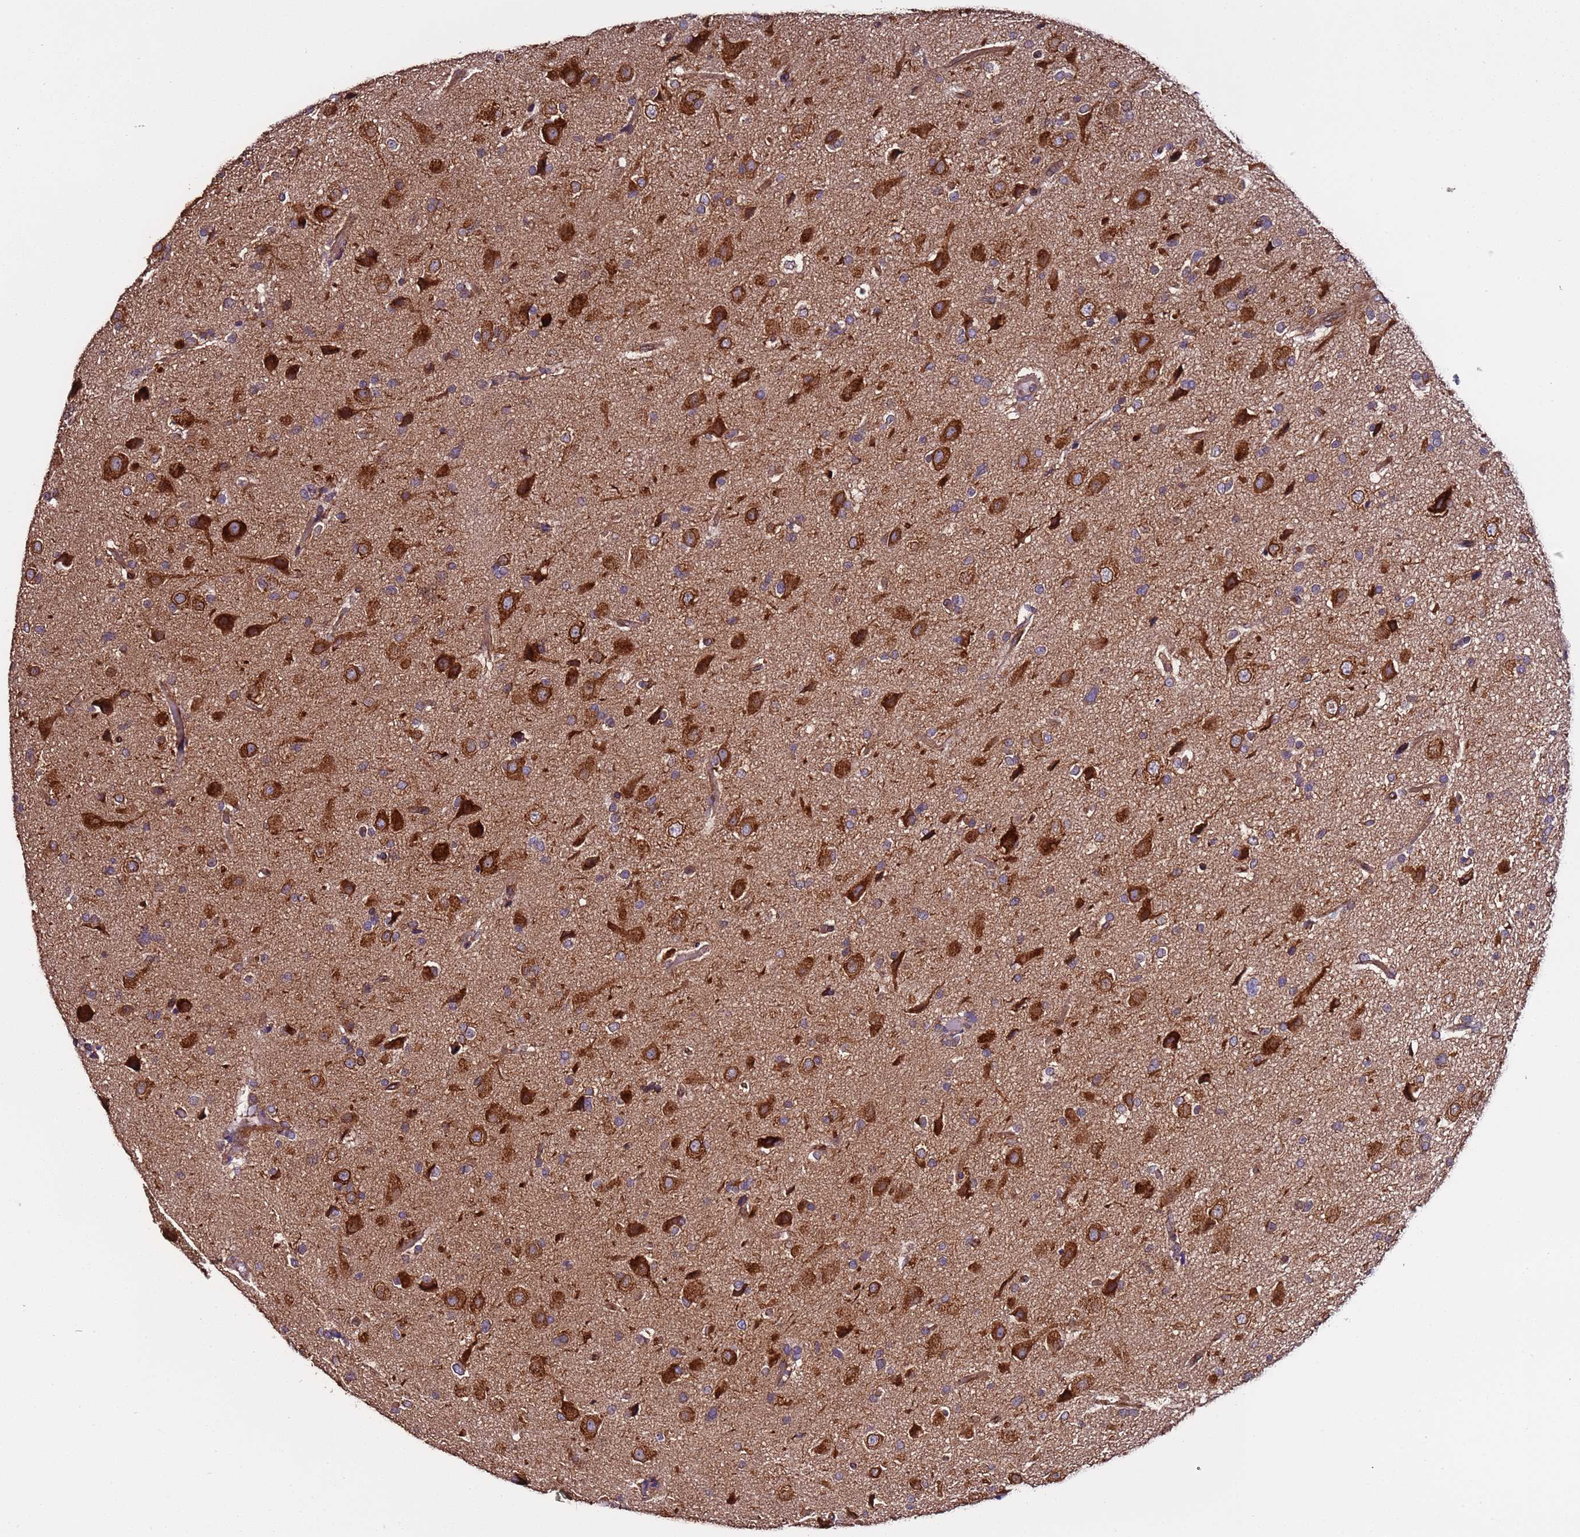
{"staining": {"intensity": "strong", "quantity": ">75%", "location": "cytoplasmic/membranous"}, "tissue": "glioma", "cell_type": "Tumor cells", "image_type": "cancer", "snomed": [{"axis": "morphology", "description": "Glioma, malignant, High grade"}, {"axis": "topography", "description": "Brain"}], "caption": "Immunohistochemical staining of human glioma displays strong cytoplasmic/membranous protein expression in approximately >75% of tumor cells. (IHC, brightfield microscopy, high magnification).", "gene": "SLC41A3", "patient": {"sex": "male", "age": 33}}